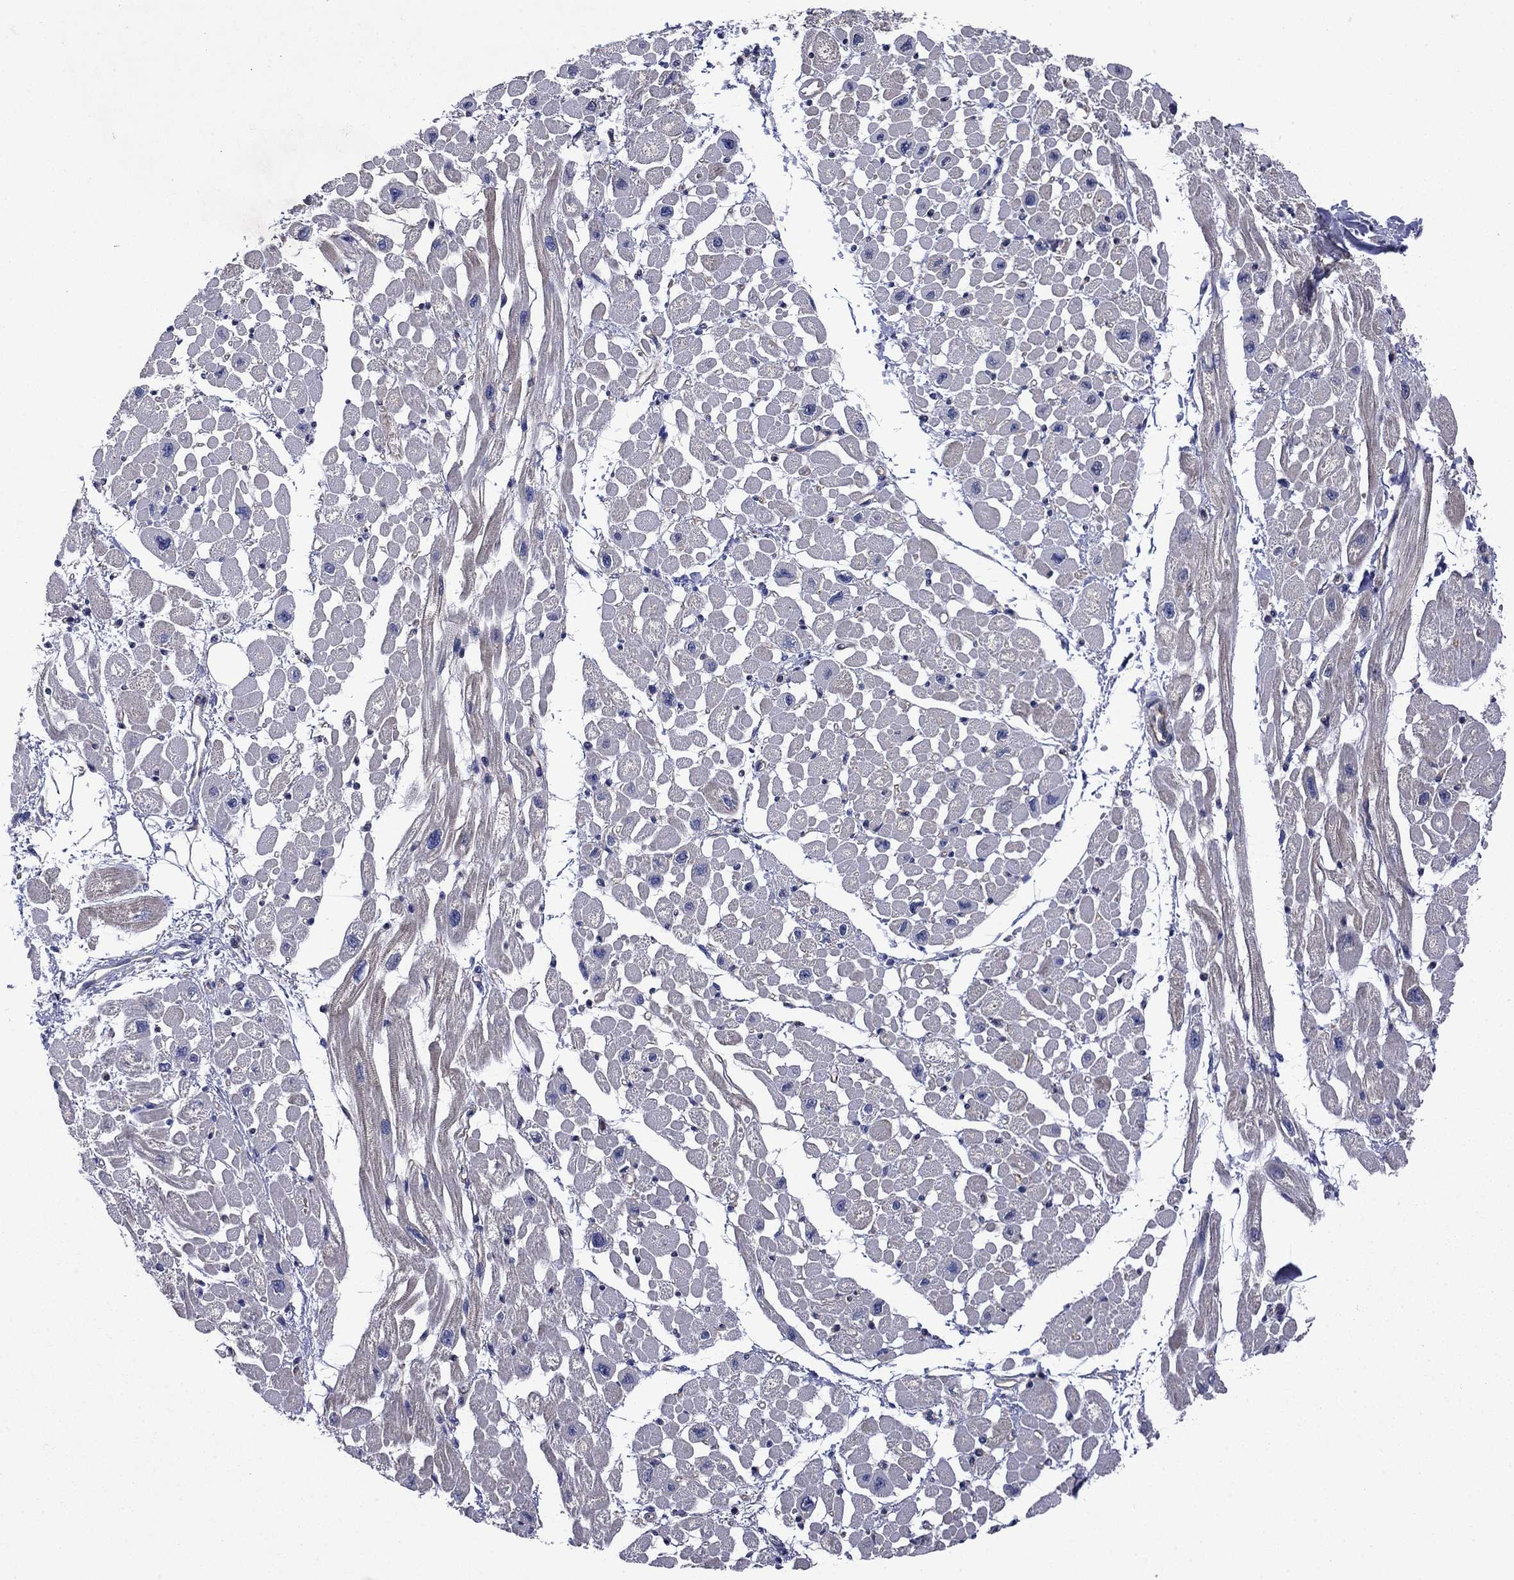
{"staining": {"intensity": "negative", "quantity": "none", "location": "none"}, "tissue": "heart muscle", "cell_type": "Cardiomyocytes", "image_type": "normal", "snomed": [{"axis": "morphology", "description": "Normal tissue, NOS"}, {"axis": "topography", "description": "Heart"}], "caption": "The immunohistochemistry (IHC) image has no significant expression in cardiomyocytes of heart muscle.", "gene": "KIF22", "patient": {"sex": "male", "age": 66}}